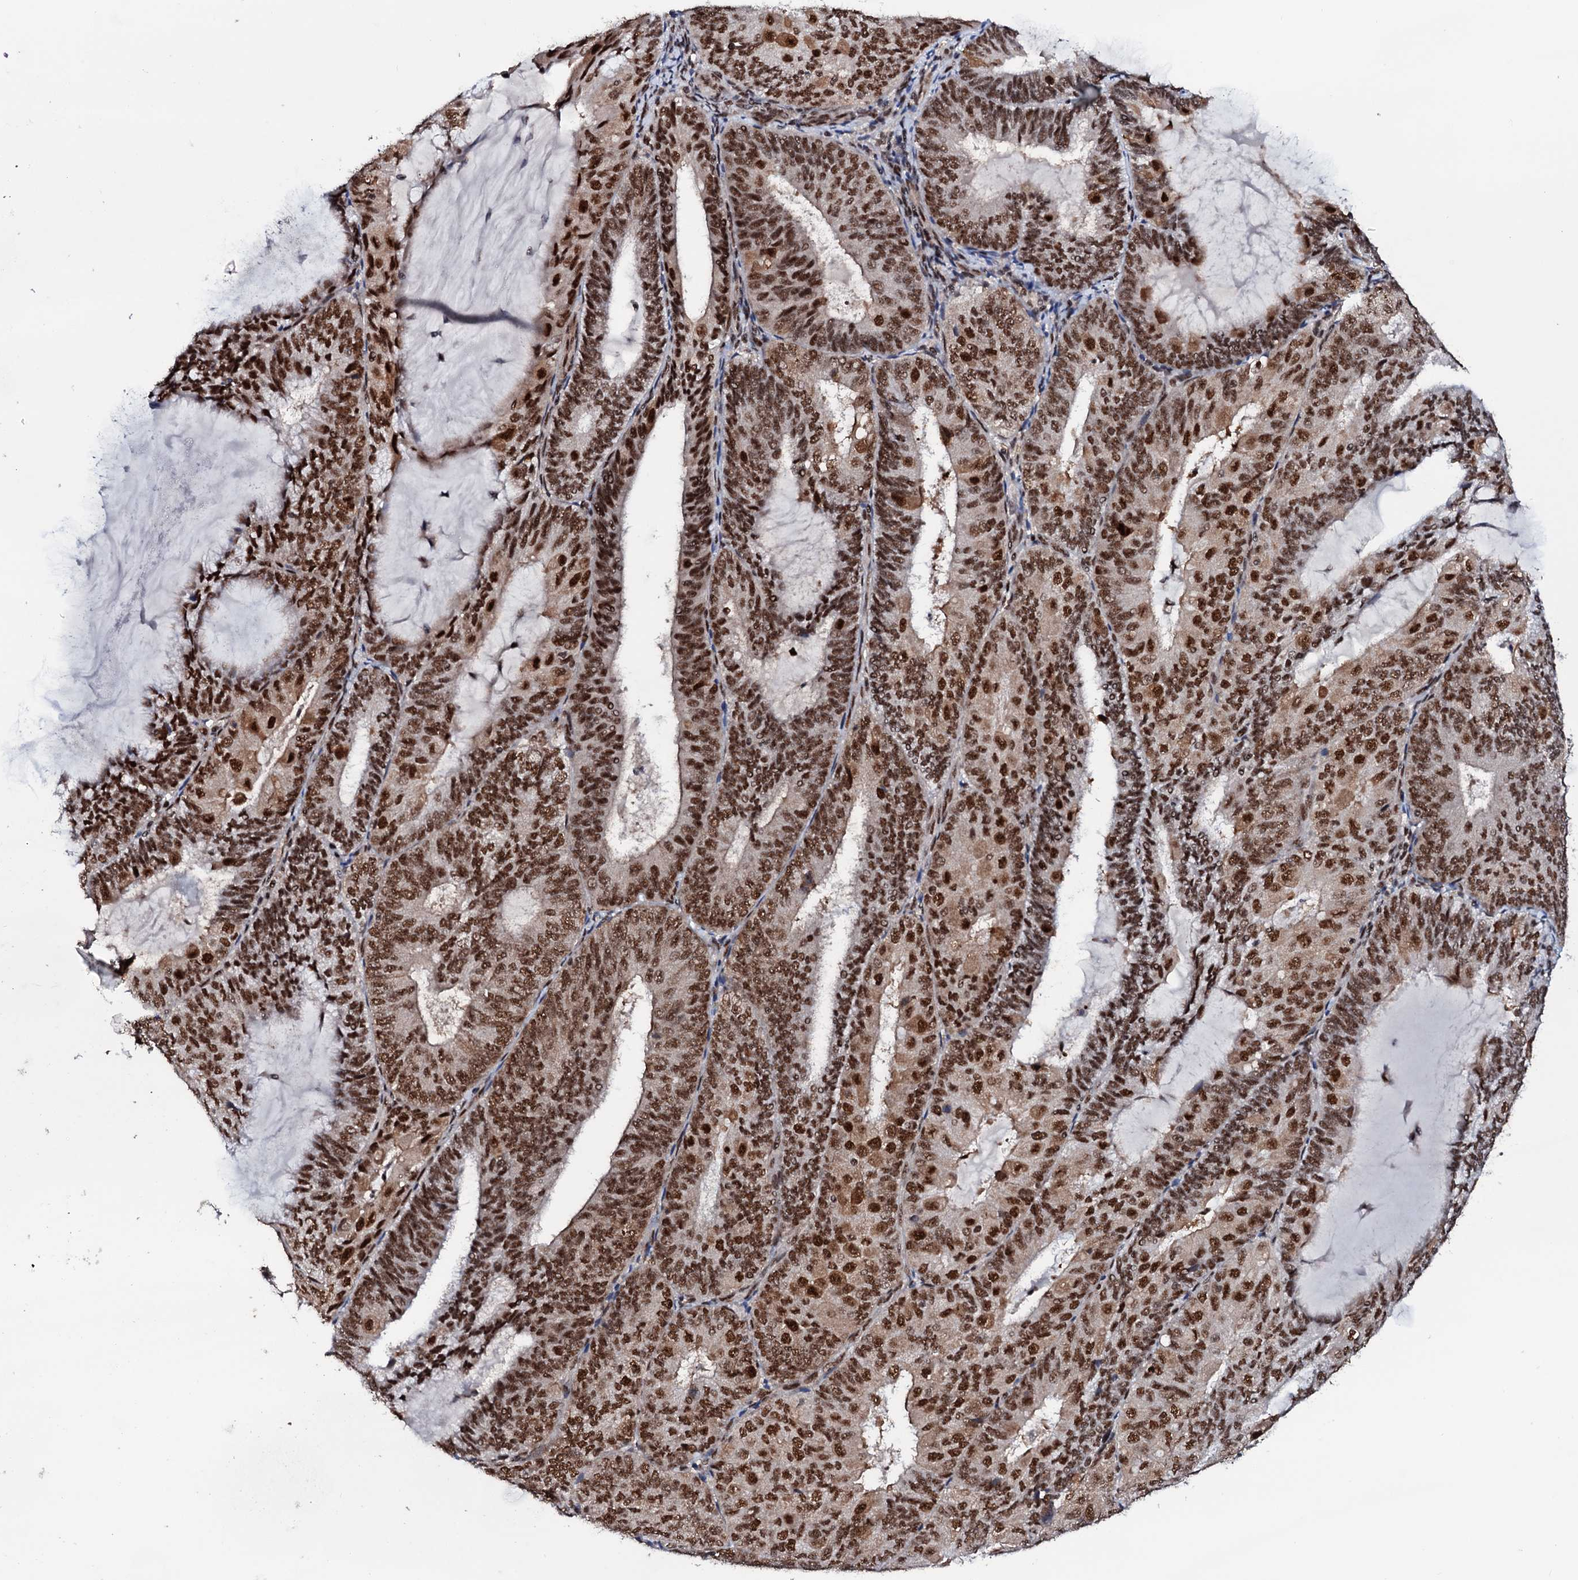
{"staining": {"intensity": "strong", "quantity": ">75%", "location": "cytoplasmic/membranous,nuclear"}, "tissue": "endometrial cancer", "cell_type": "Tumor cells", "image_type": "cancer", "snomed": [{"axis": "morphology", "description": "Adenocarcinoma, NOS"}, {"axis": "topography", "description": "Endometrium"}], "caption": "Strong cytoplasmic/membranous and nuclear positivity for a protein is identified in about >75% of tumor cells of adenocarcinoma (endometrial) using IHC.", "gene": "PRPF18", "patient": {"sex": "female", "age": 81}}